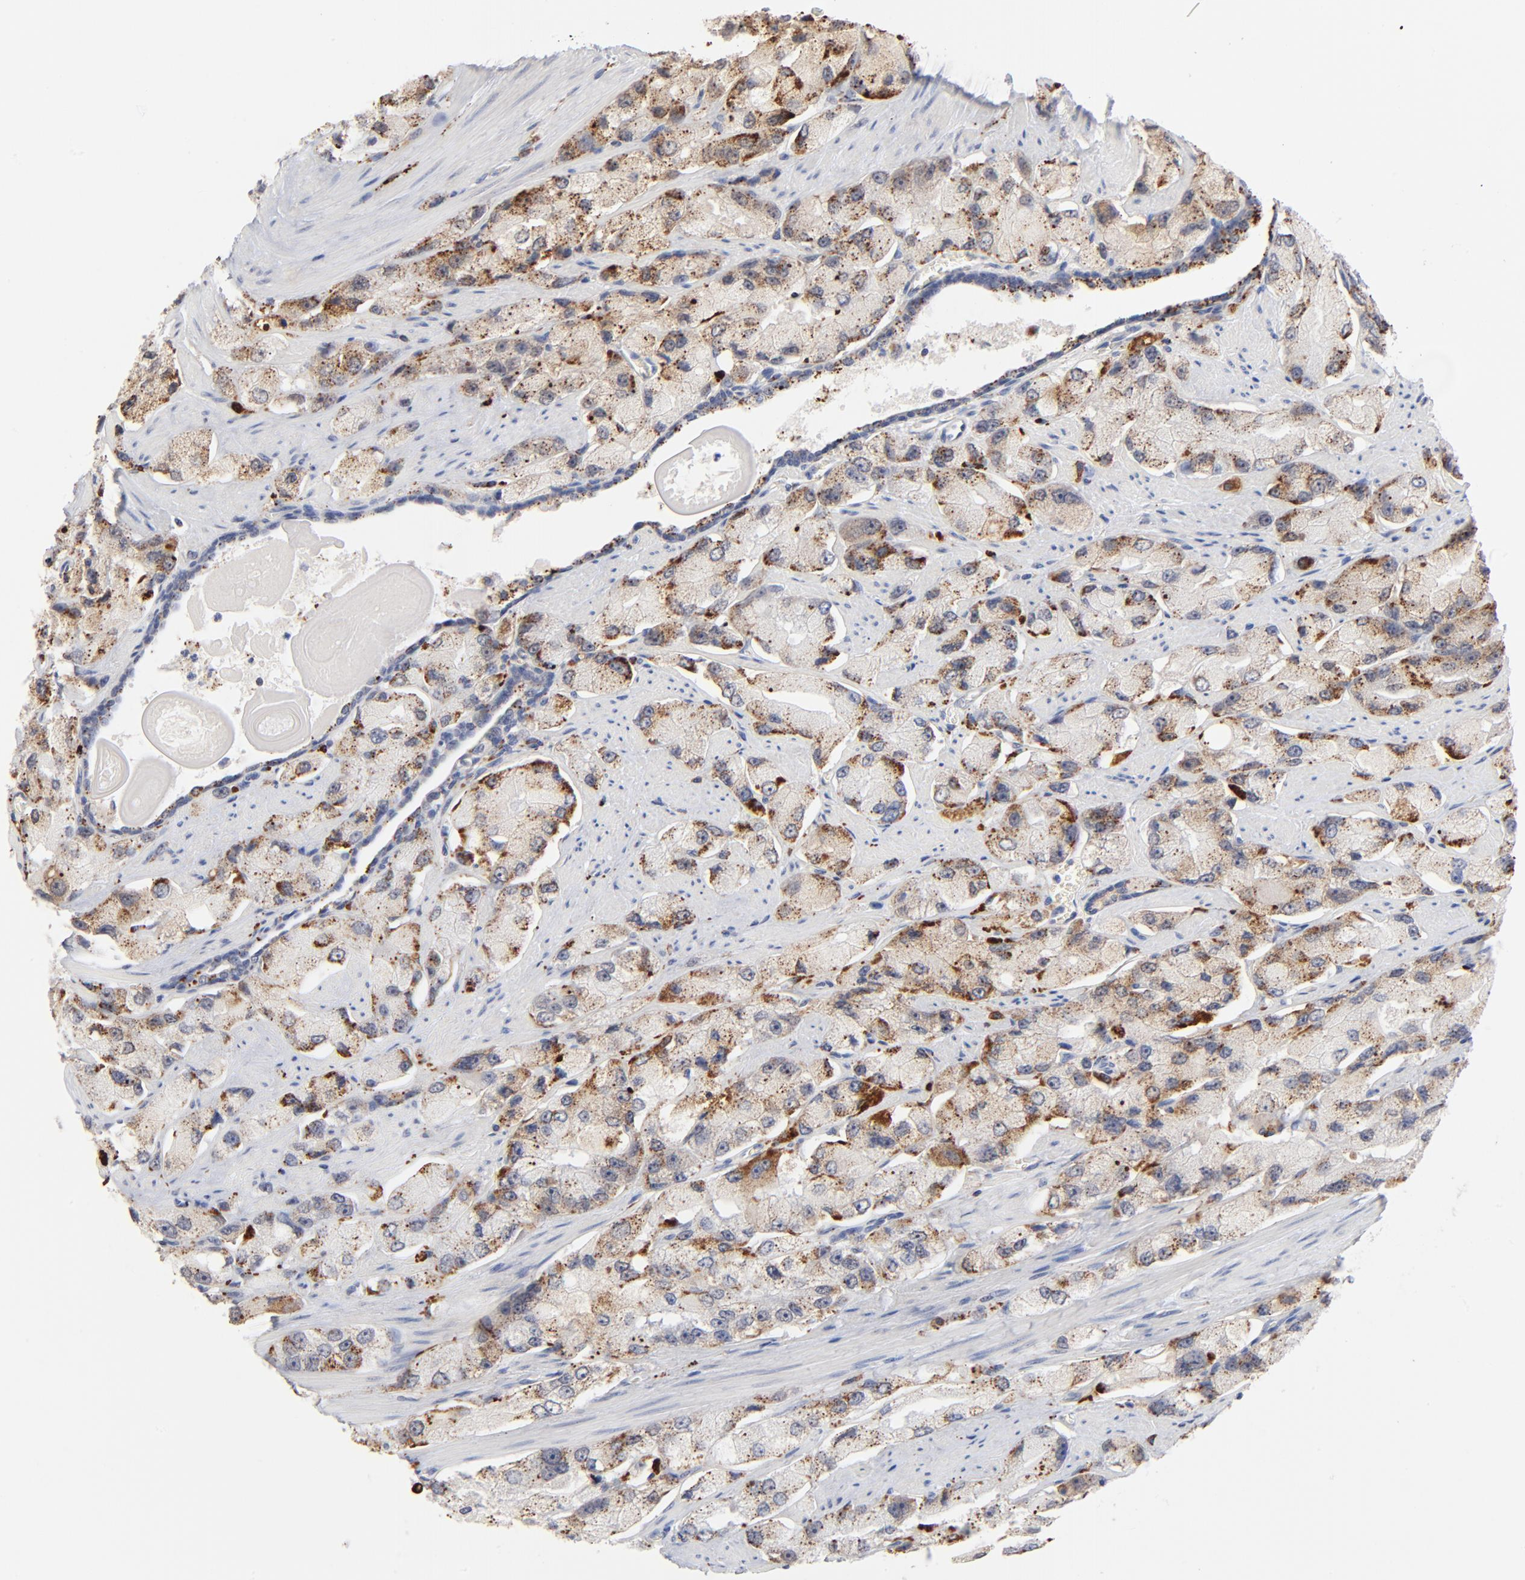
{"staining": {"intensity": "strong", "quantity": ">75%", "location": "cytoplasmic/membranous"}, "tissue": "prostate cancer", "cell_type": "Tumor cells", "image_type": "cancer", "snomed": [{"axis": "morphology", "description": "Adenocarcinoma, High grade"}, {"axis": "topography", "description": "Prostate"}], "caption": "DAB (3,3'-diaminobenzidine) immunohistochemical staining of prostate high-grade adenocarcinoma displays strong cytoplasmic/membranous protein expression in about >75% of tumor cells.", "gene": "LTBP2", "patient": {"sex": "male", "age": 58}}